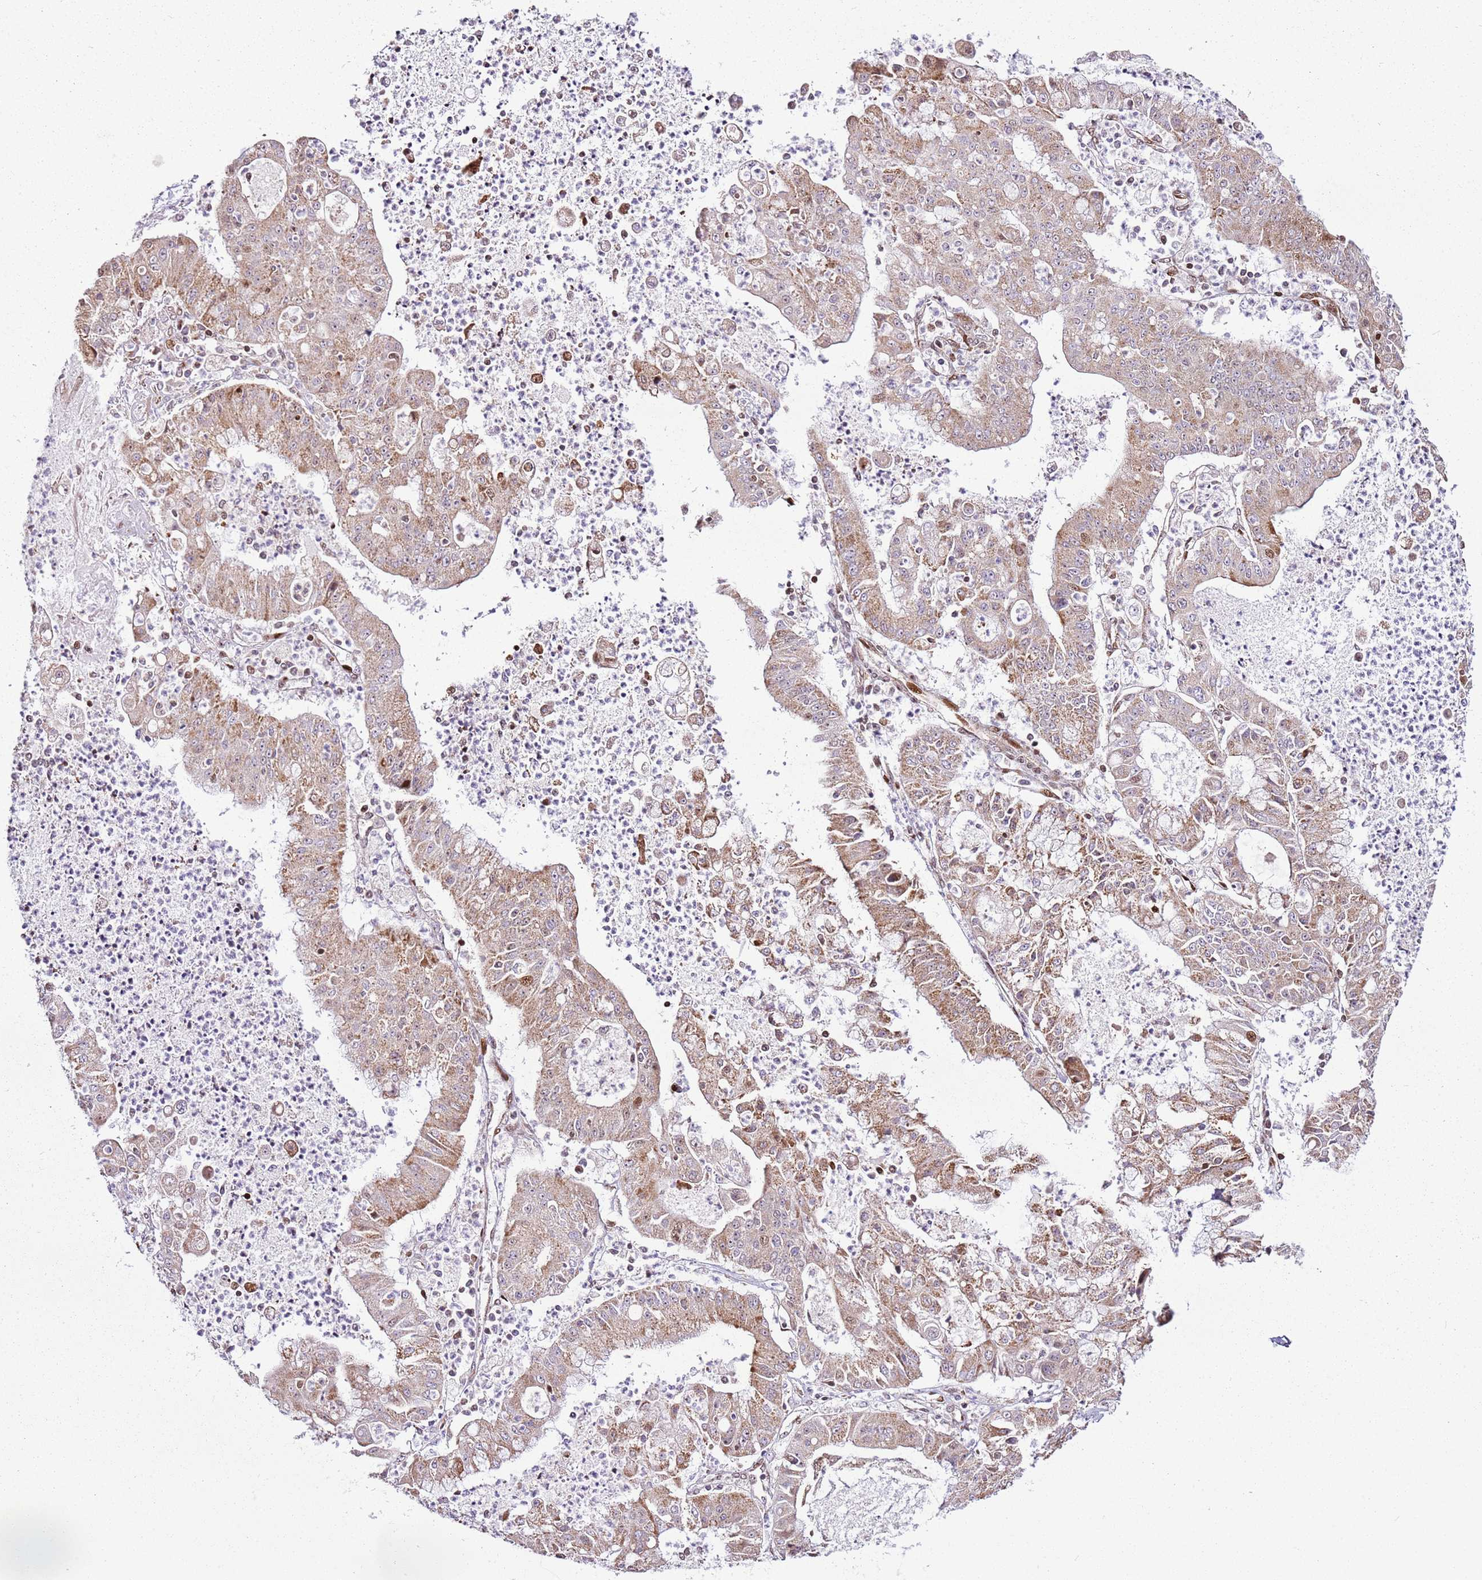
{"staining": {"intensity": "moderate", "quantity": ">75%", "location": "cytoplasmic/membranous"}, "tissue": "ovarian cancer", "cell_type": "Tumor cells", "image_type": "cancer", "snomed": [{"axis": "morphology", "description": "Cystadenocarcinoma, mucinous, NOS"}, {"axis": "topography", "description": "Ovary"}], "caption": "Immunohistochemical staining of mucinous cystadenocarcinoma (ovarian) demonstrates moderate cytoplasmic/membranous protein staining in about >75% of tumor cells.", "gene": "PCTP", "patient": {"sex": "female", "age": 70}}